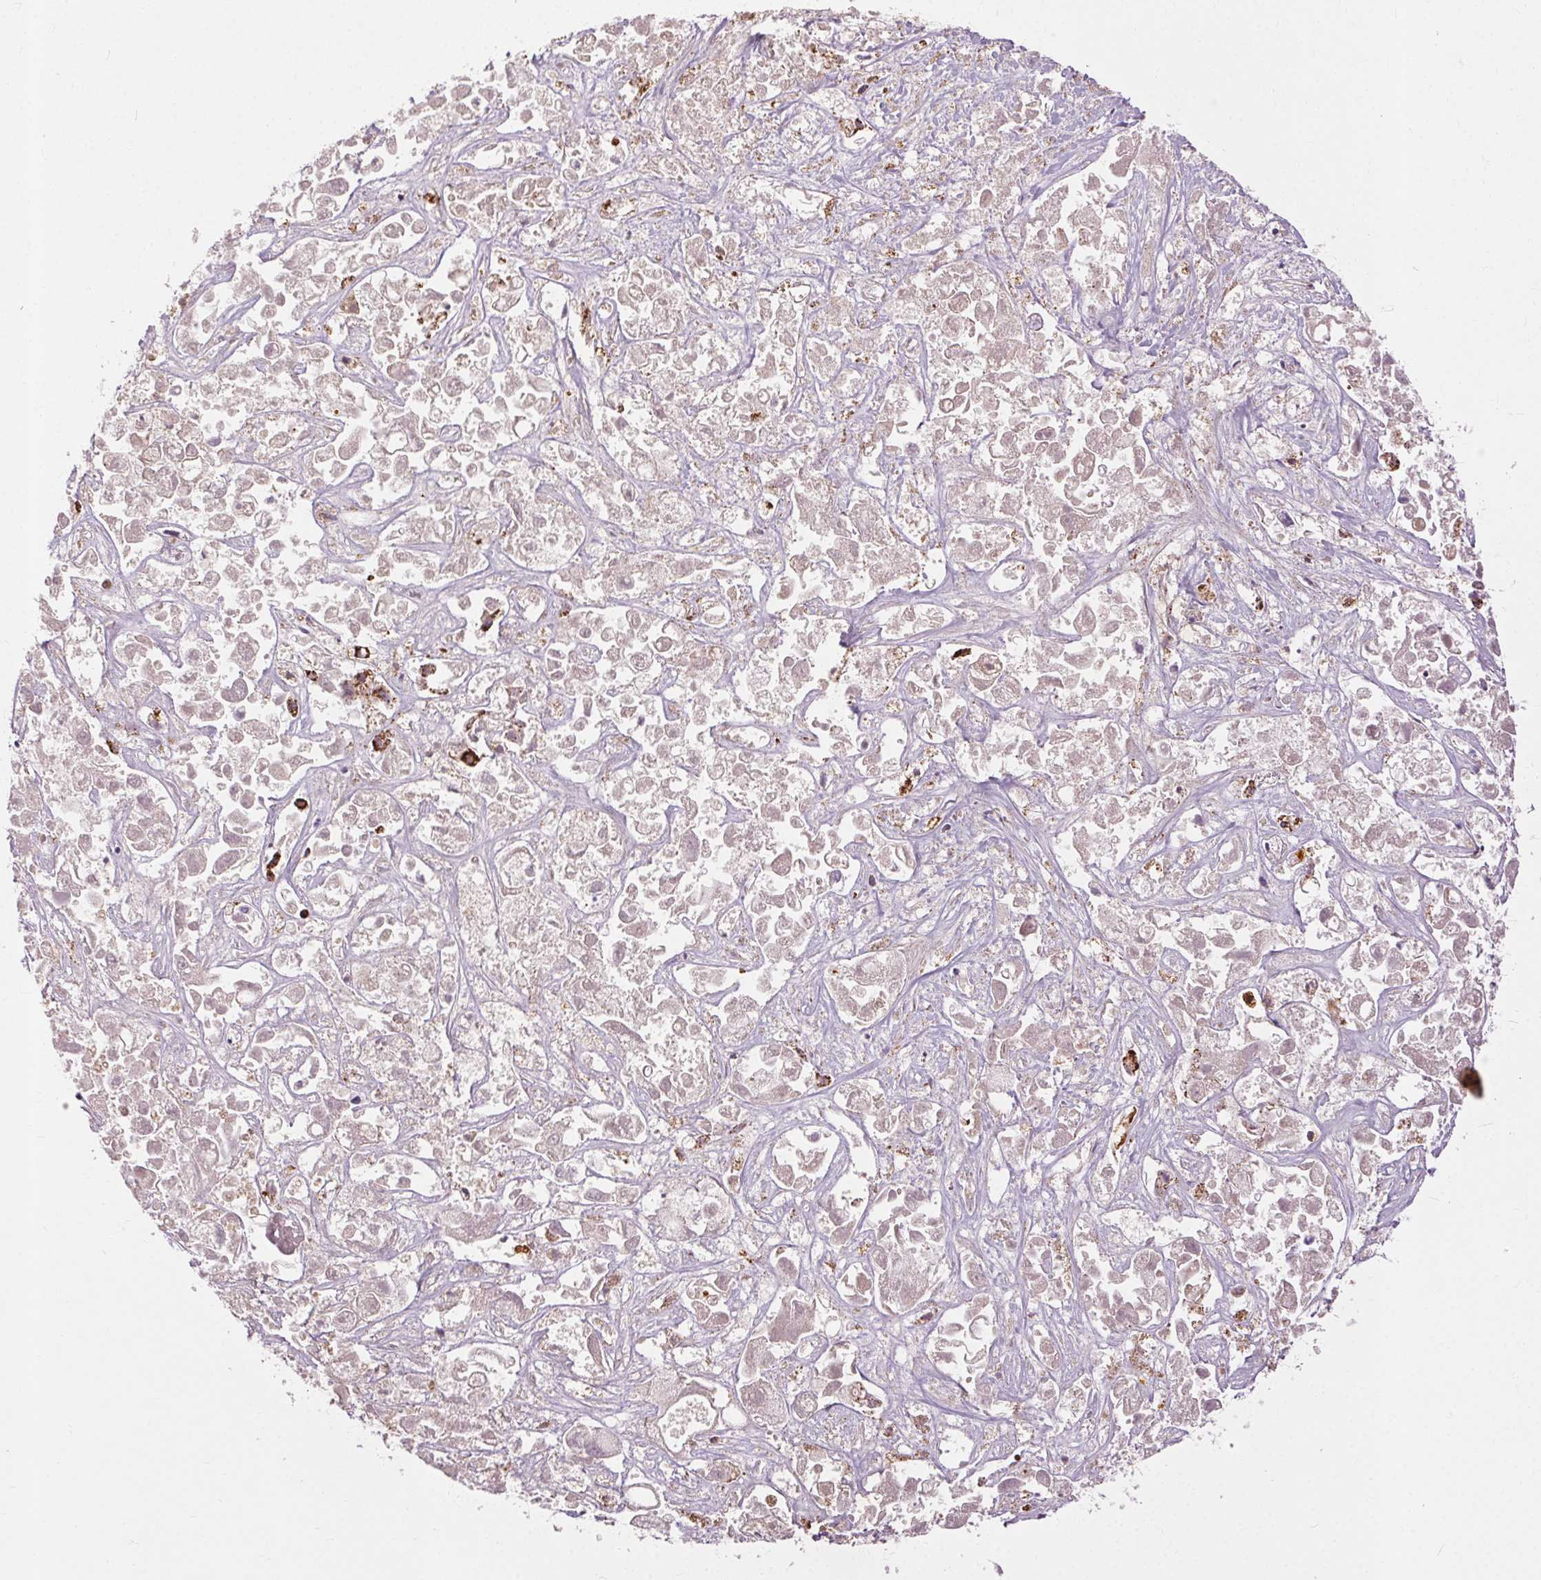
{"staining": {"intensity": "negative", "quantity": "none", "location": "none"}, "tissue": "liver cancer", "cell_type": "Tumor cells", "image_type": "cancer", "snomed": [{"axis": "morphology", "description": "Cholangiocarcinoma"}, {"axis": "topography", "description": "Liver"}], "caption": "IHC histopathology image of neoplastic tissue: human liver cholangiocarcinoma stained with DAB reveals no significant protein expression in tumor cells. Nuclei are stained in blue.", "gene": "REP15", "patient": {"sex": "male", "age": 81}}